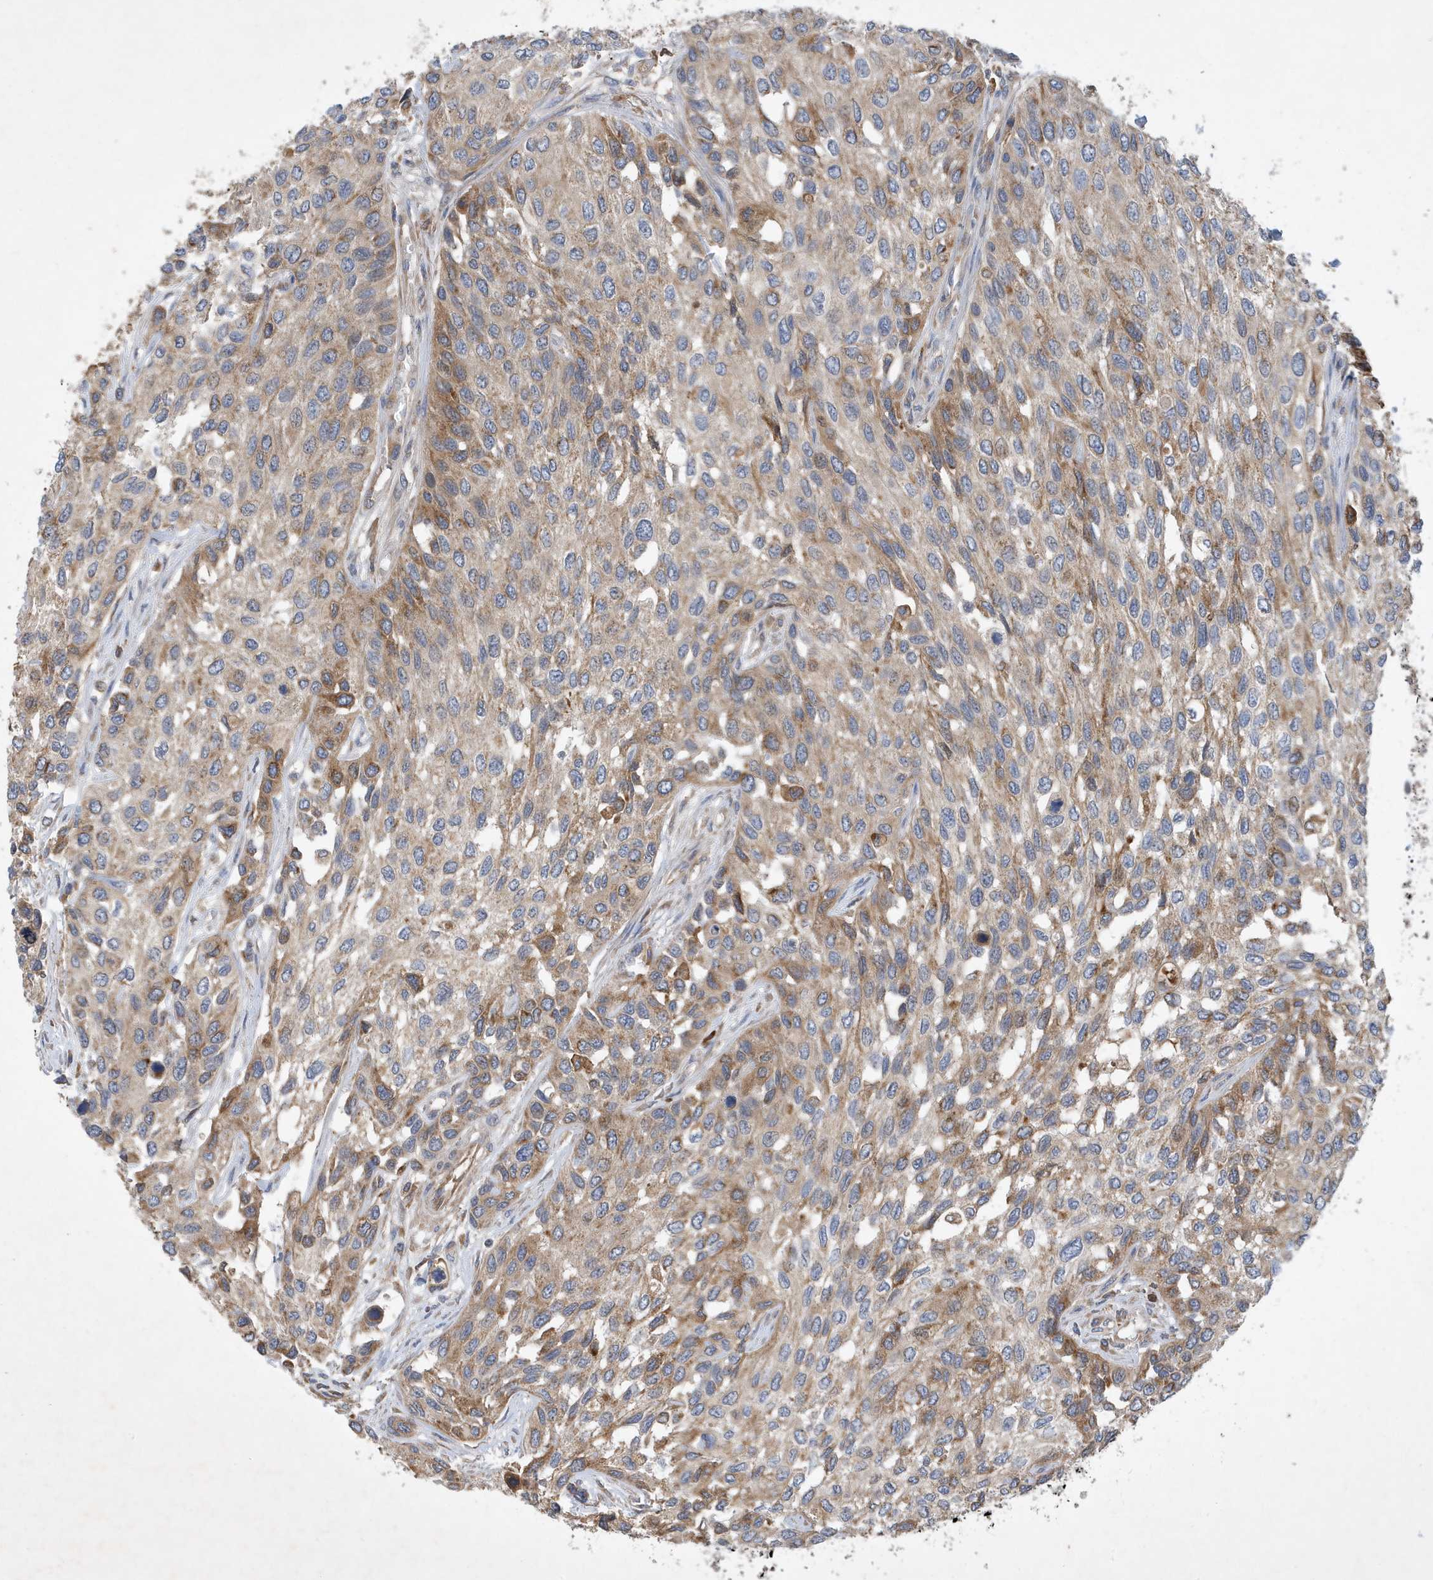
{"staining": {"intensity": "moderate", "quantity": "25%-75%", "location": "cytoplasmic/membranous"}, "tissue": "urothelial cancer", "cell_type": "Tumor cells", "image_type": "cancer", "snomed": [{"axis": "morphology", "description": "Normal tissue, NOS"}, {"axis": "morphology", "description": "Urothelial carcinoma, High grade"}, {"axis": "topography", "description": "Vascular tissue"}, {"axis": "topography", "description": "Urinary bladder"}], "caption": "Urothelial cancer was stained to show a protein in brown. There is medium levels of moderate cytoplasmic/membranous positivity in approximately 25%-75% of tumor cells.", "gene": "STK19", "patient": {"sex": "female", "age": 56}}